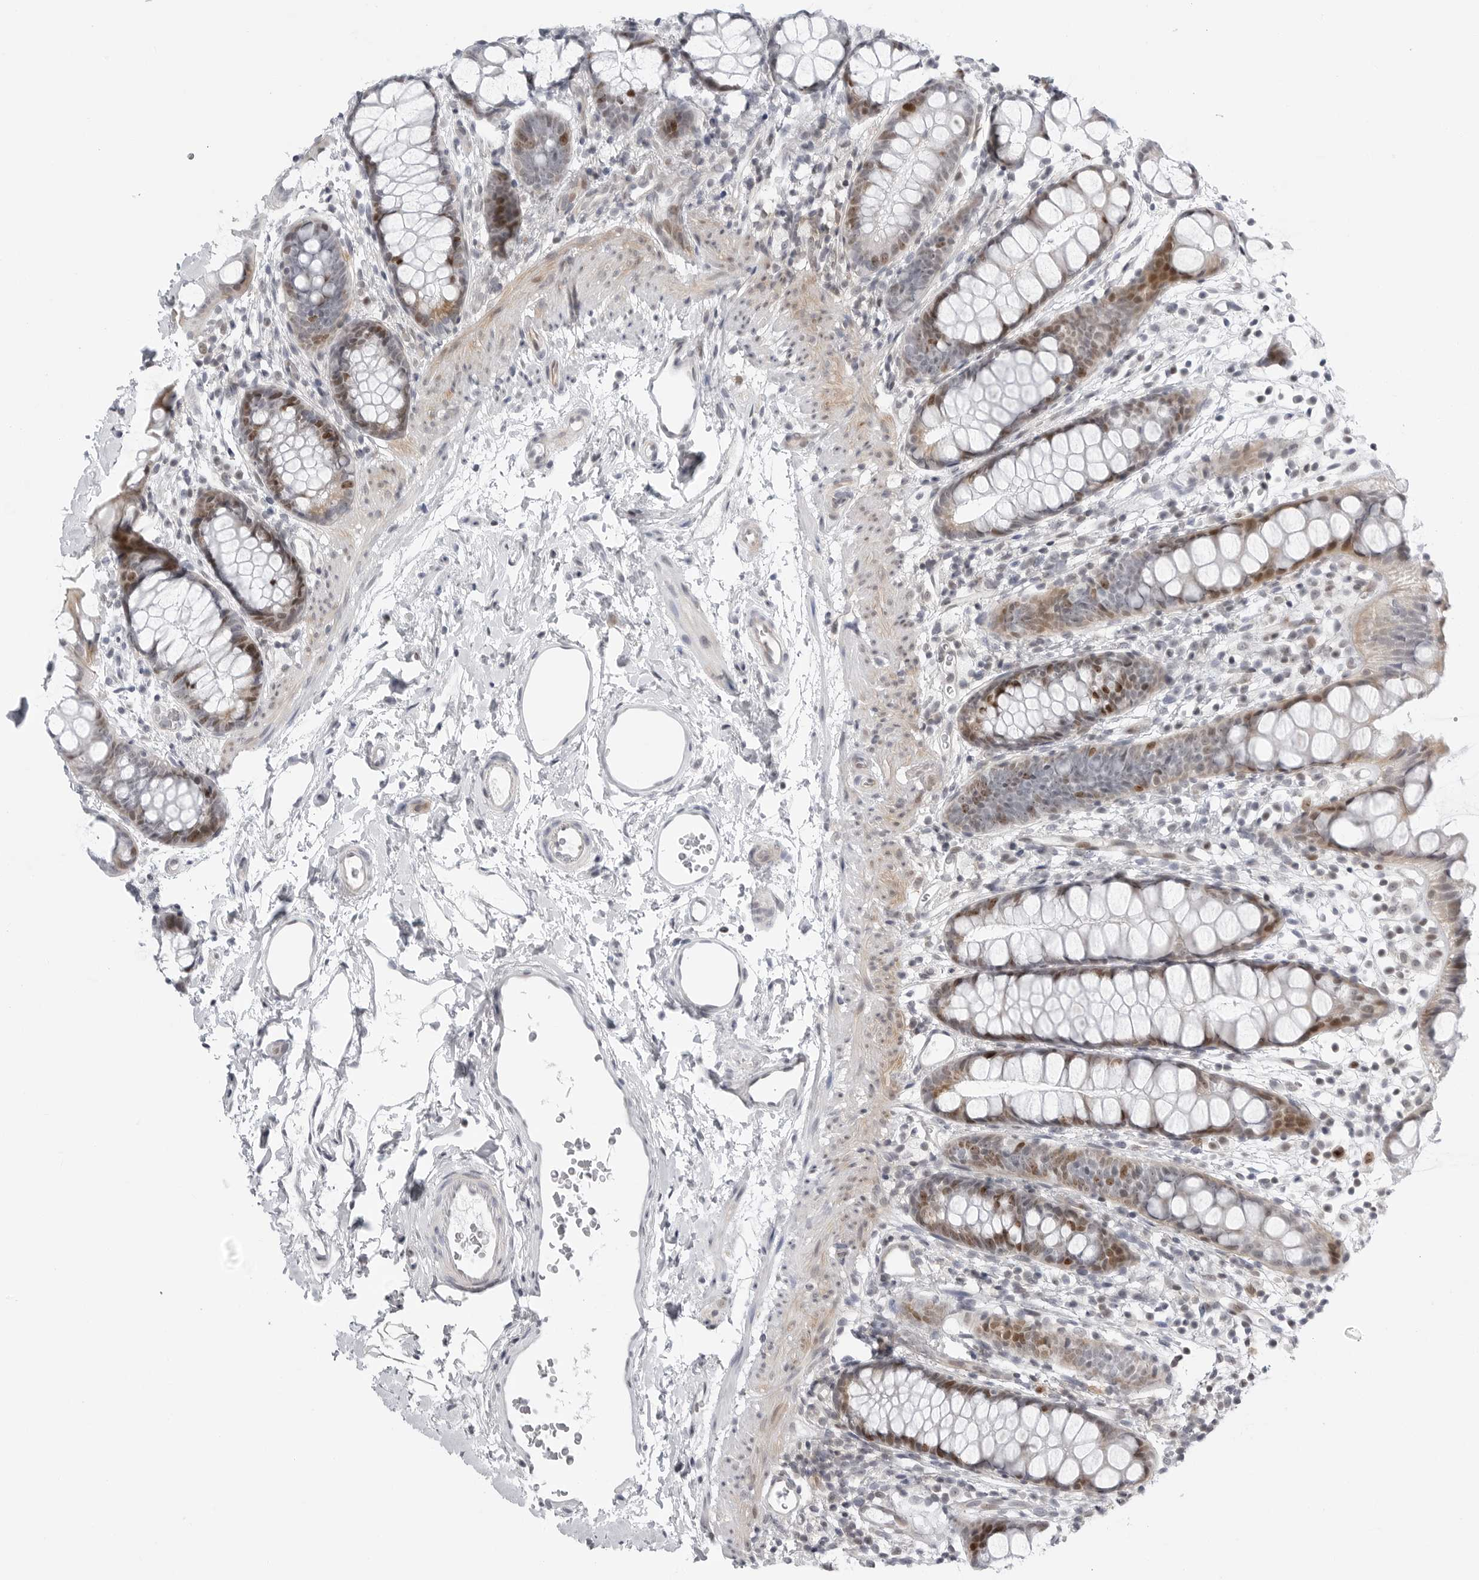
{"staining": {"intensity": "moderate", "quantity": "25%-75%", "location": "nuclear"}, "tissue": "rectum", "cell_type": "Glandular cells", "image_type": "normal", "snomed": [{"axis": "morphology", "description": "Normal tissue, NOS"}, {"axis": "topography", "description": "Rectum"}], "caption": "Protein staining of normal rectum demonstrates moderate nuclear expression in about 25%-75% of glandular cells.", "gene": "FAM135B", "patient": {"sex": "female", "age": 65}}